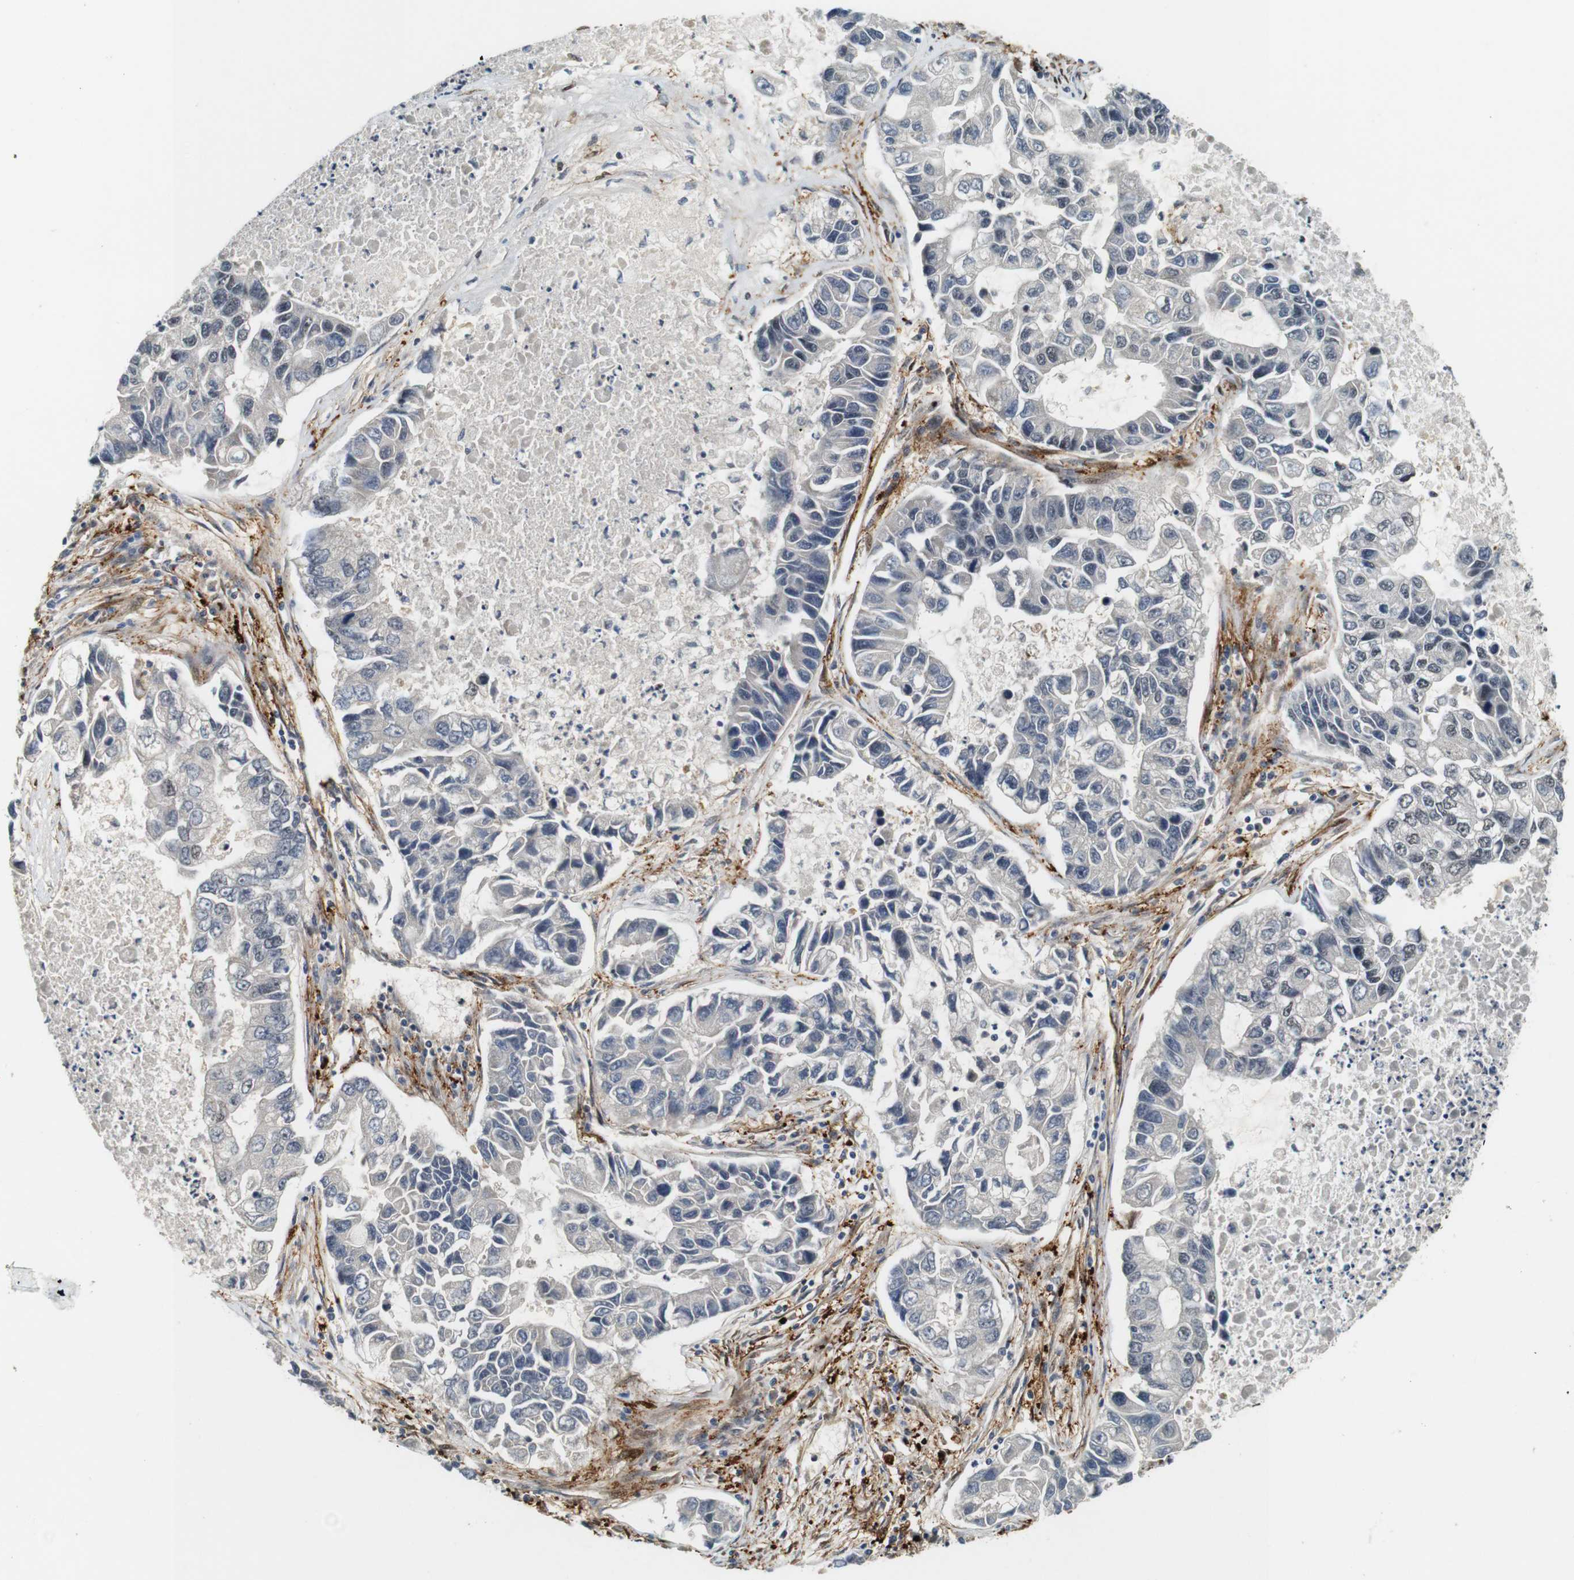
{"staining": {"intensity": "negative", "quantity": "none", "location": "none"}, "tissue": "lung cancer", "cell_type": "Tumor cells", "image_type": "cancer", "snomed": [{"axis": "morphology", "description": "Adenocarcinoma, NOS"}, {"axis": "topography", "description": "Lung"}], "caption": "Tumor cells show no significant protein positivity in lung cancer (adenocarcinoma).", "gene": "LXN", "patient": {"sex": "female", "age": 51}}